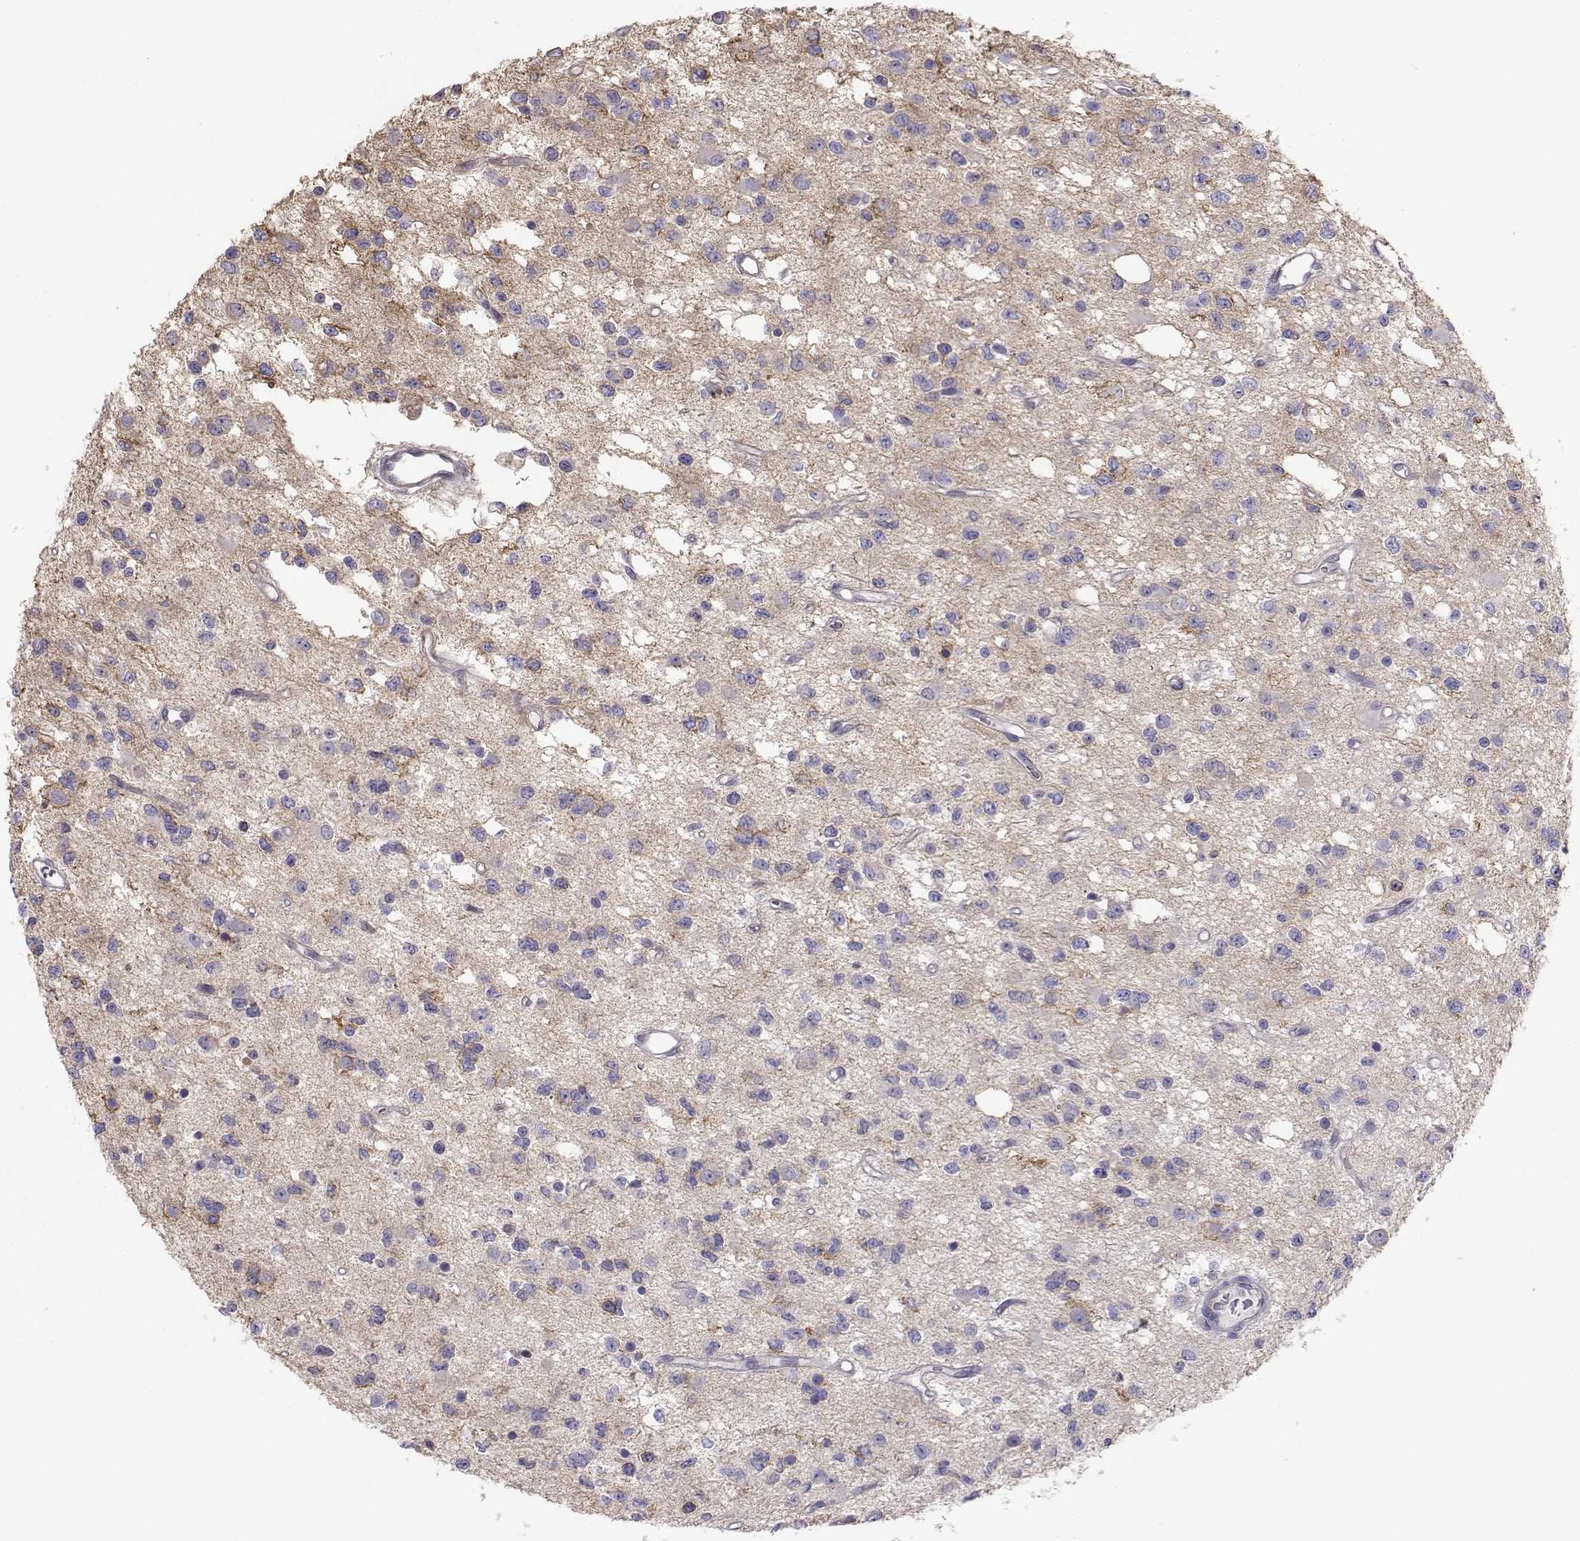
{"staining": {"intensity": "negative", "quantity": "none", "location": "none"}, "tissue": "glioma", "cell_type": "Tumor cells", "image_type": "cancer", "snomed": [{"axis": "morphology", "description": "Glioma, malignant, Low grade"}, {"axis": "topography", "description": "Brain"}], "caption": "The immunohistochemistry (IHC) histopathology image has no significant expression in tumor cells of glioma tissue.", "gene": "NCAM2", "patient": {"sex": "female", "age": 45}}